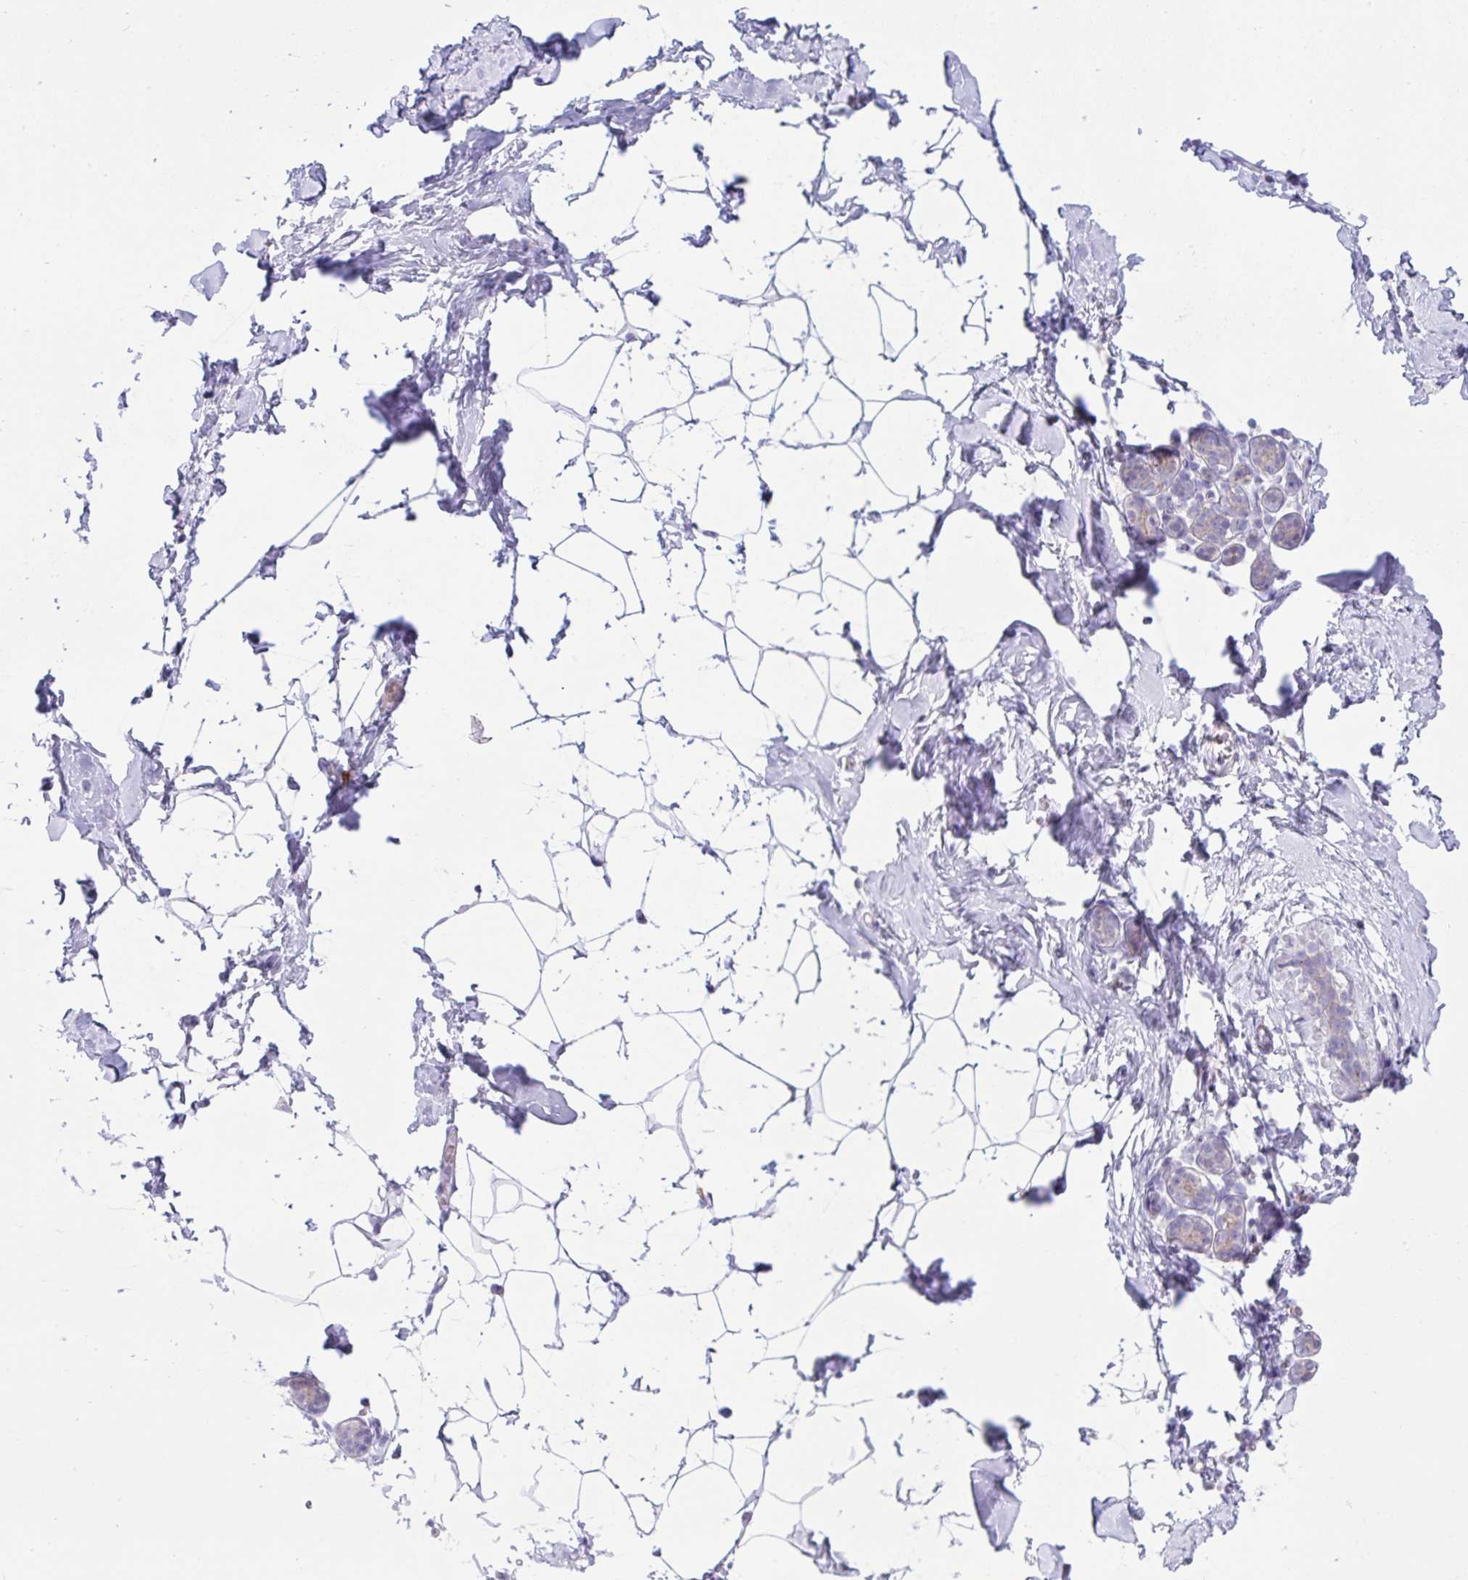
{"staining": {"intensity": "negative", "quantity": "none", "location": "none"}, "tissue": "breast", "cell_type": "Adipocytes", "image_type": "normal", "snomed": [{"axis": "morphology", "description": "Normal tissue, NOS"}, {"axis": "topography", "description": "Breast"}], "caption": "DAB immunohistochemical staining of unremarkable human breast shows no significant expression in adipocytes.", "gene": "PLA2G12B", "patient": {"sex": "female", "age": 32}}